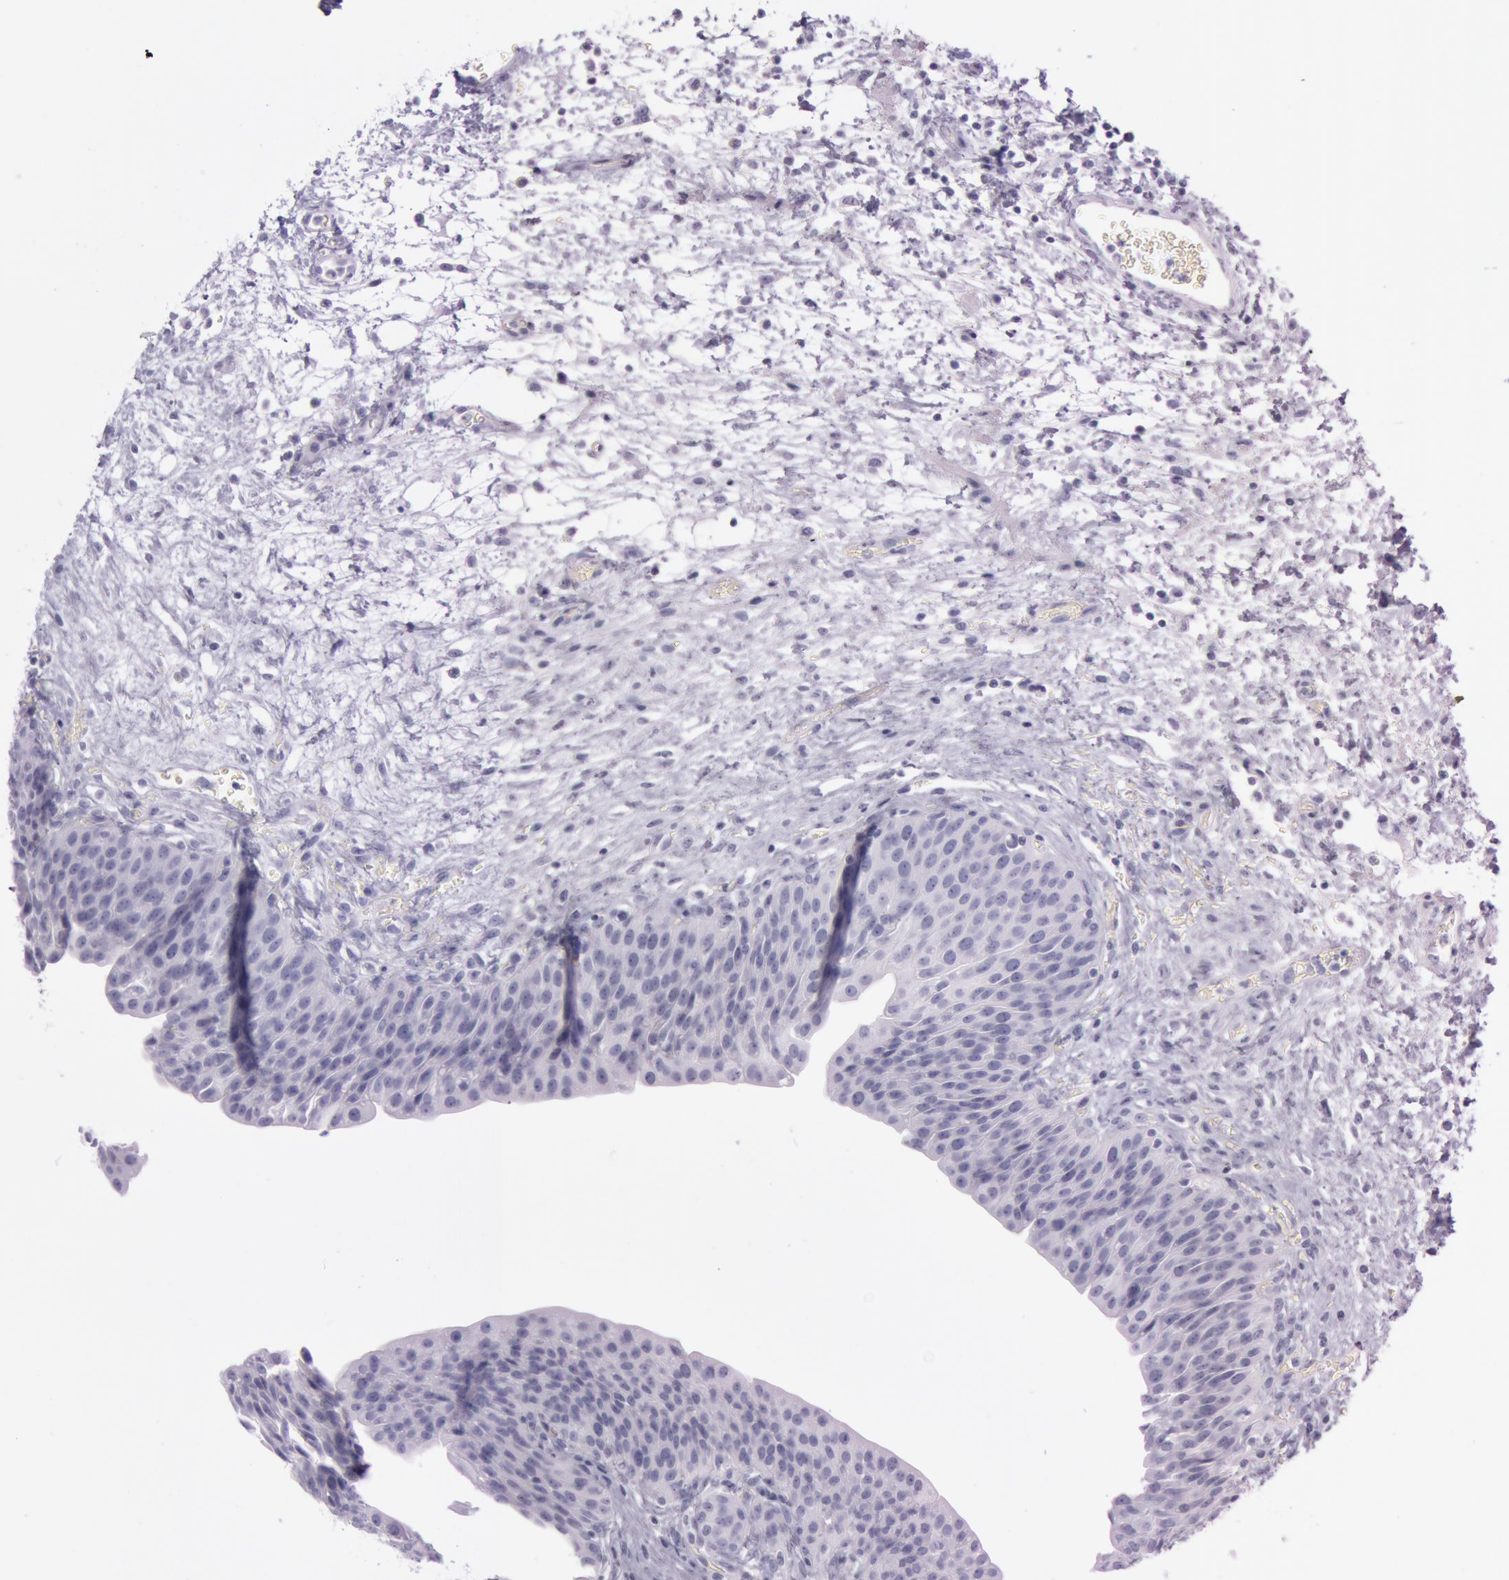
{"staining": {"intensity": "negative", "quantity": "none", "location": "none"}, "tissue": "urinary bladder", "cell_type": "Urothelial cells", "image_type": "normal", "snomed": [{"axis": "morphology", "description": "Normal tissue, NOS"}, {"axis": "topography", "description": "Smooth muscle"}, {"axis": "topography", "description": "Urinary bladder"}], "caption": "A histopathology image of urinary bladder stained for a protein displays no brown staining in urothelial cells. Brightfield microscopy of IHC stained with DAB (3,3'-diaminobenzidine) (brown) and hematoxylin (blue), captured at high magnification.", "gene": "S100A7", "patient": {"sex": "male", "age": 35}}